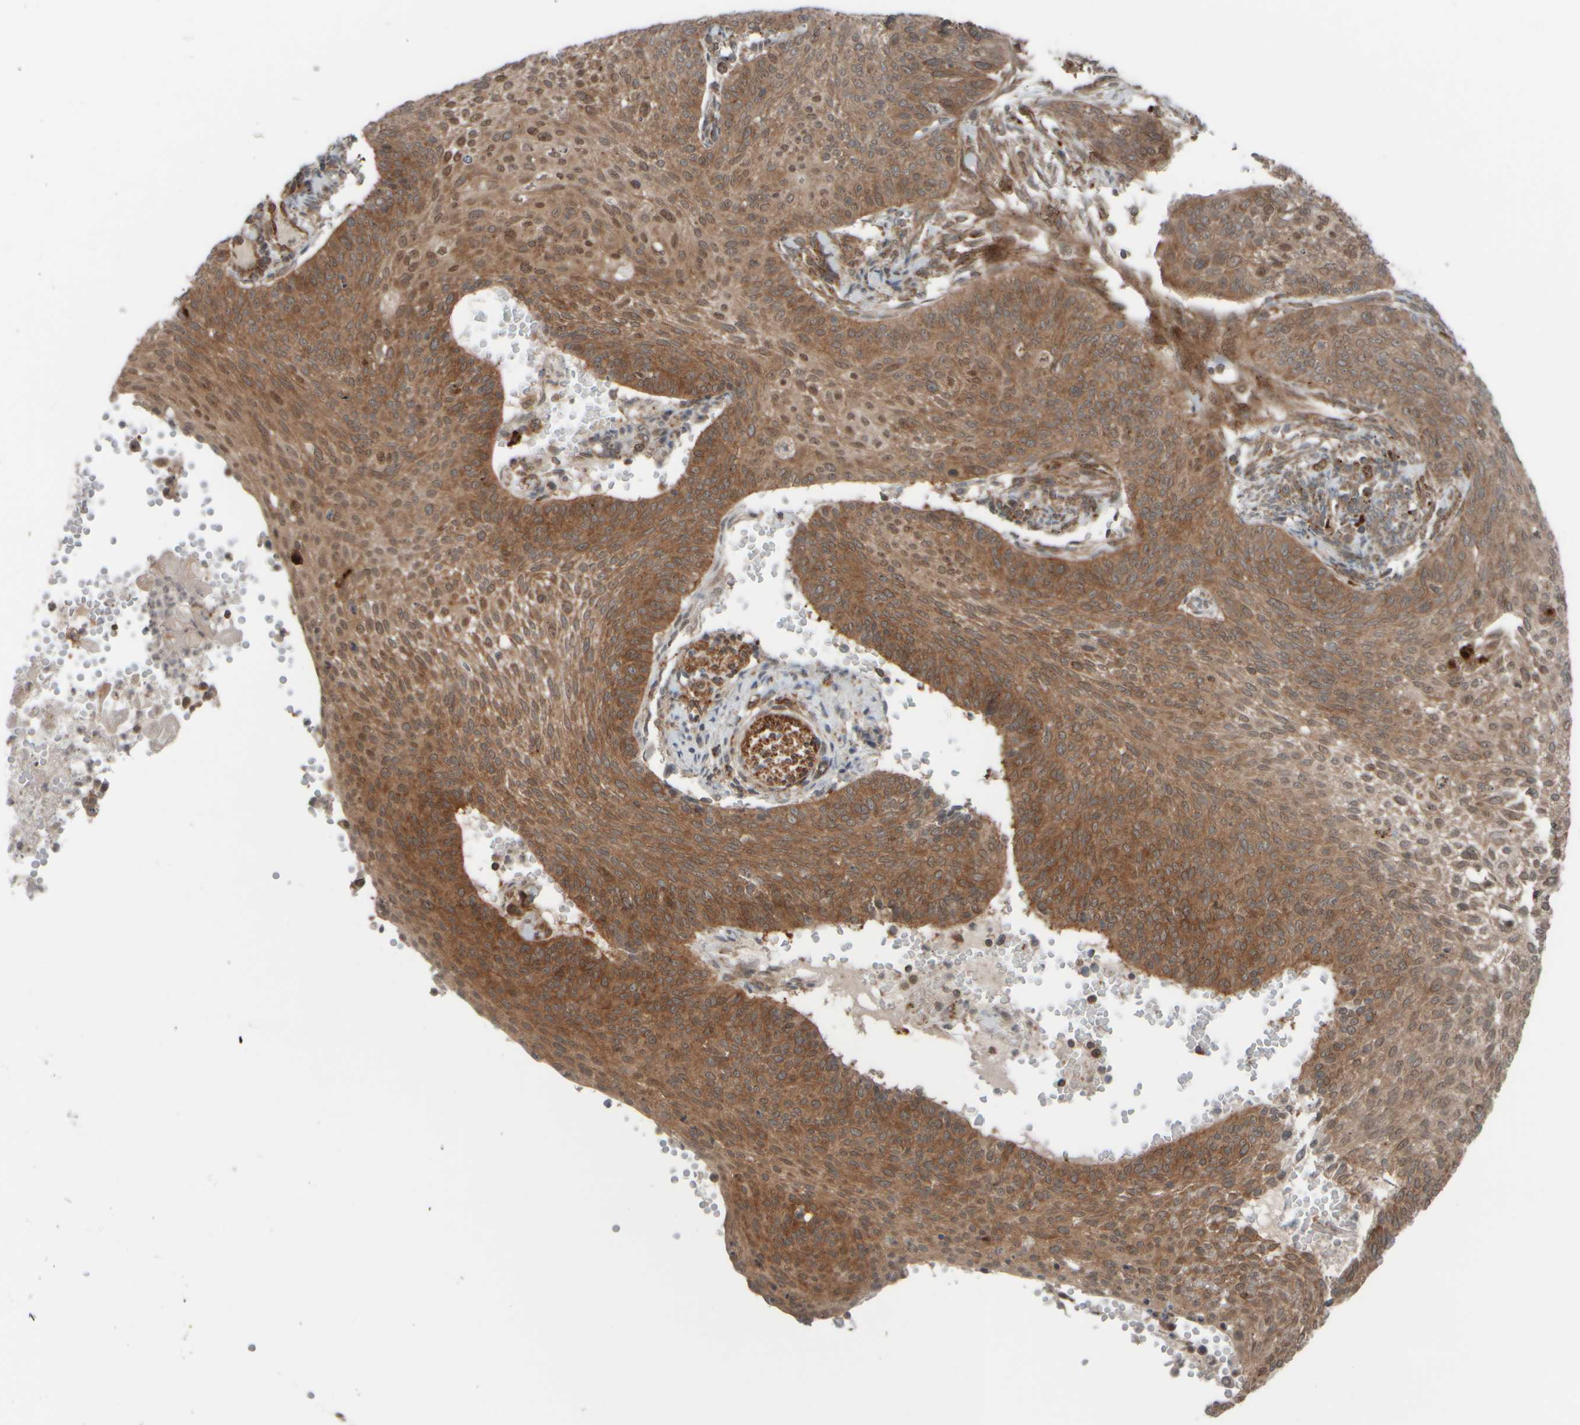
{"staining": {"intensity": "moderate", "quantity": ">75%", "location": "cytoplasmic/membranous"}, "tissue": "cervical cancer", "cell_type": "Tumor cells", "image_type": "cancer", "snomed": [{"axis": "morphology", "description": "Squamous cell carcinoma, NOS"}, {"axis": "topography", "description": "Cervix"}], "caption": "This photomicrograph reveals squamous cell carcinoma (cervical) stained with immunohistochemistry to label a protein in brown. The cytoplasmic/membranous of tumor cells show moderate positivity for the protein. Nuclei are counter-stained blue.", "gene": "GIGYF1", "patient": {"sex": "female", "age": 70}}